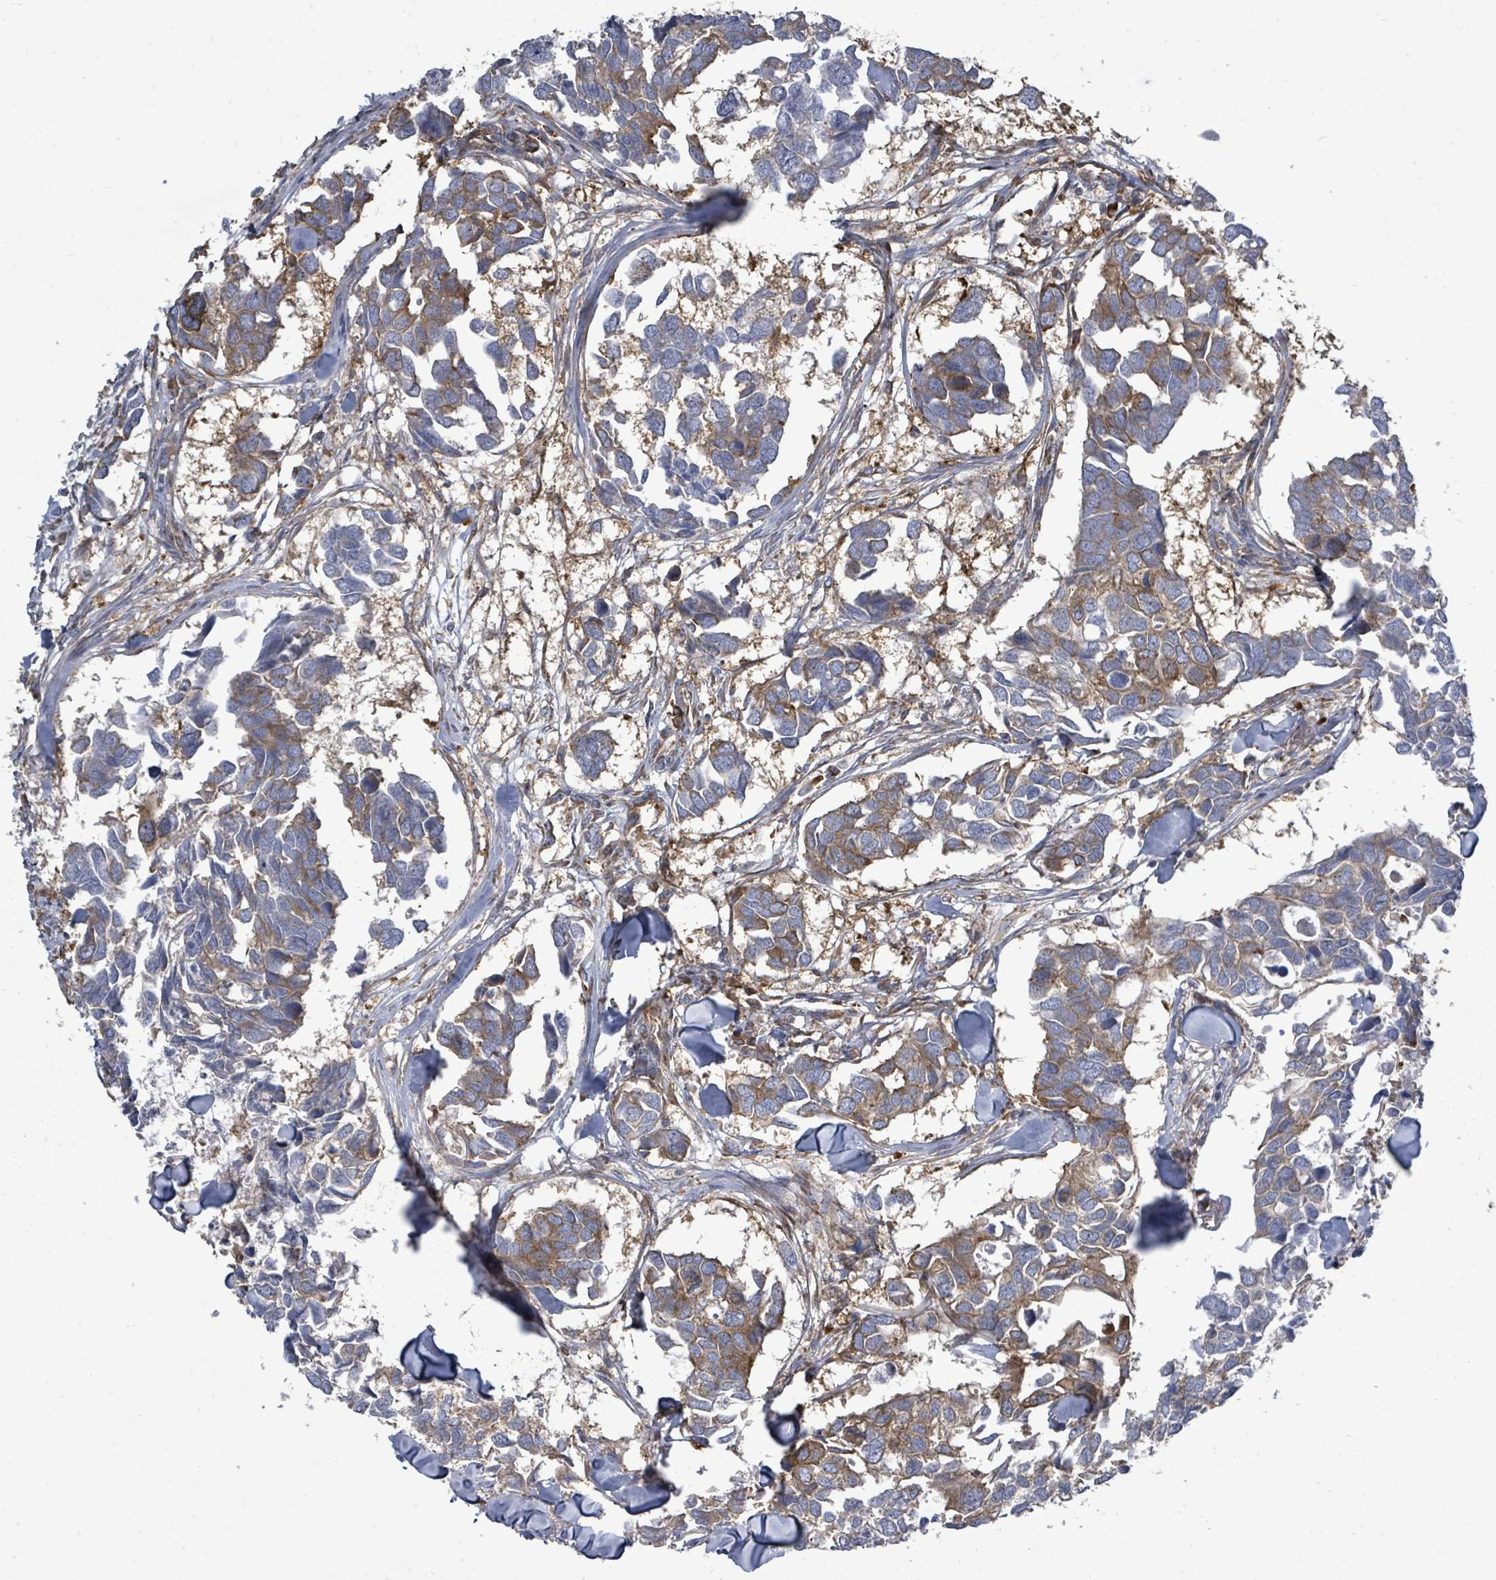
{"staining": {"intensity": "moderate", "quantity": ">75%", "location": "cytoplasmic/membranous"}, "tissue": "breast cancer", "cell_type": "Tumor cells", "image_type": "cancer", "snomed": [{"axis": "morphology", "description": "Duct carcinoma"}, {"axis": "topography", "description": "Breast"}], "caption": "Protein staining demonstrates moderate cytoplasmic/membranous positivity in about >75% of tumor cells in breast cancer (intraductal carcinoma). (DAB IHC with brightfield microscopy, high magnification).", "gene": "EIF3C", "patient": {"sex": "female", "age": 83}}